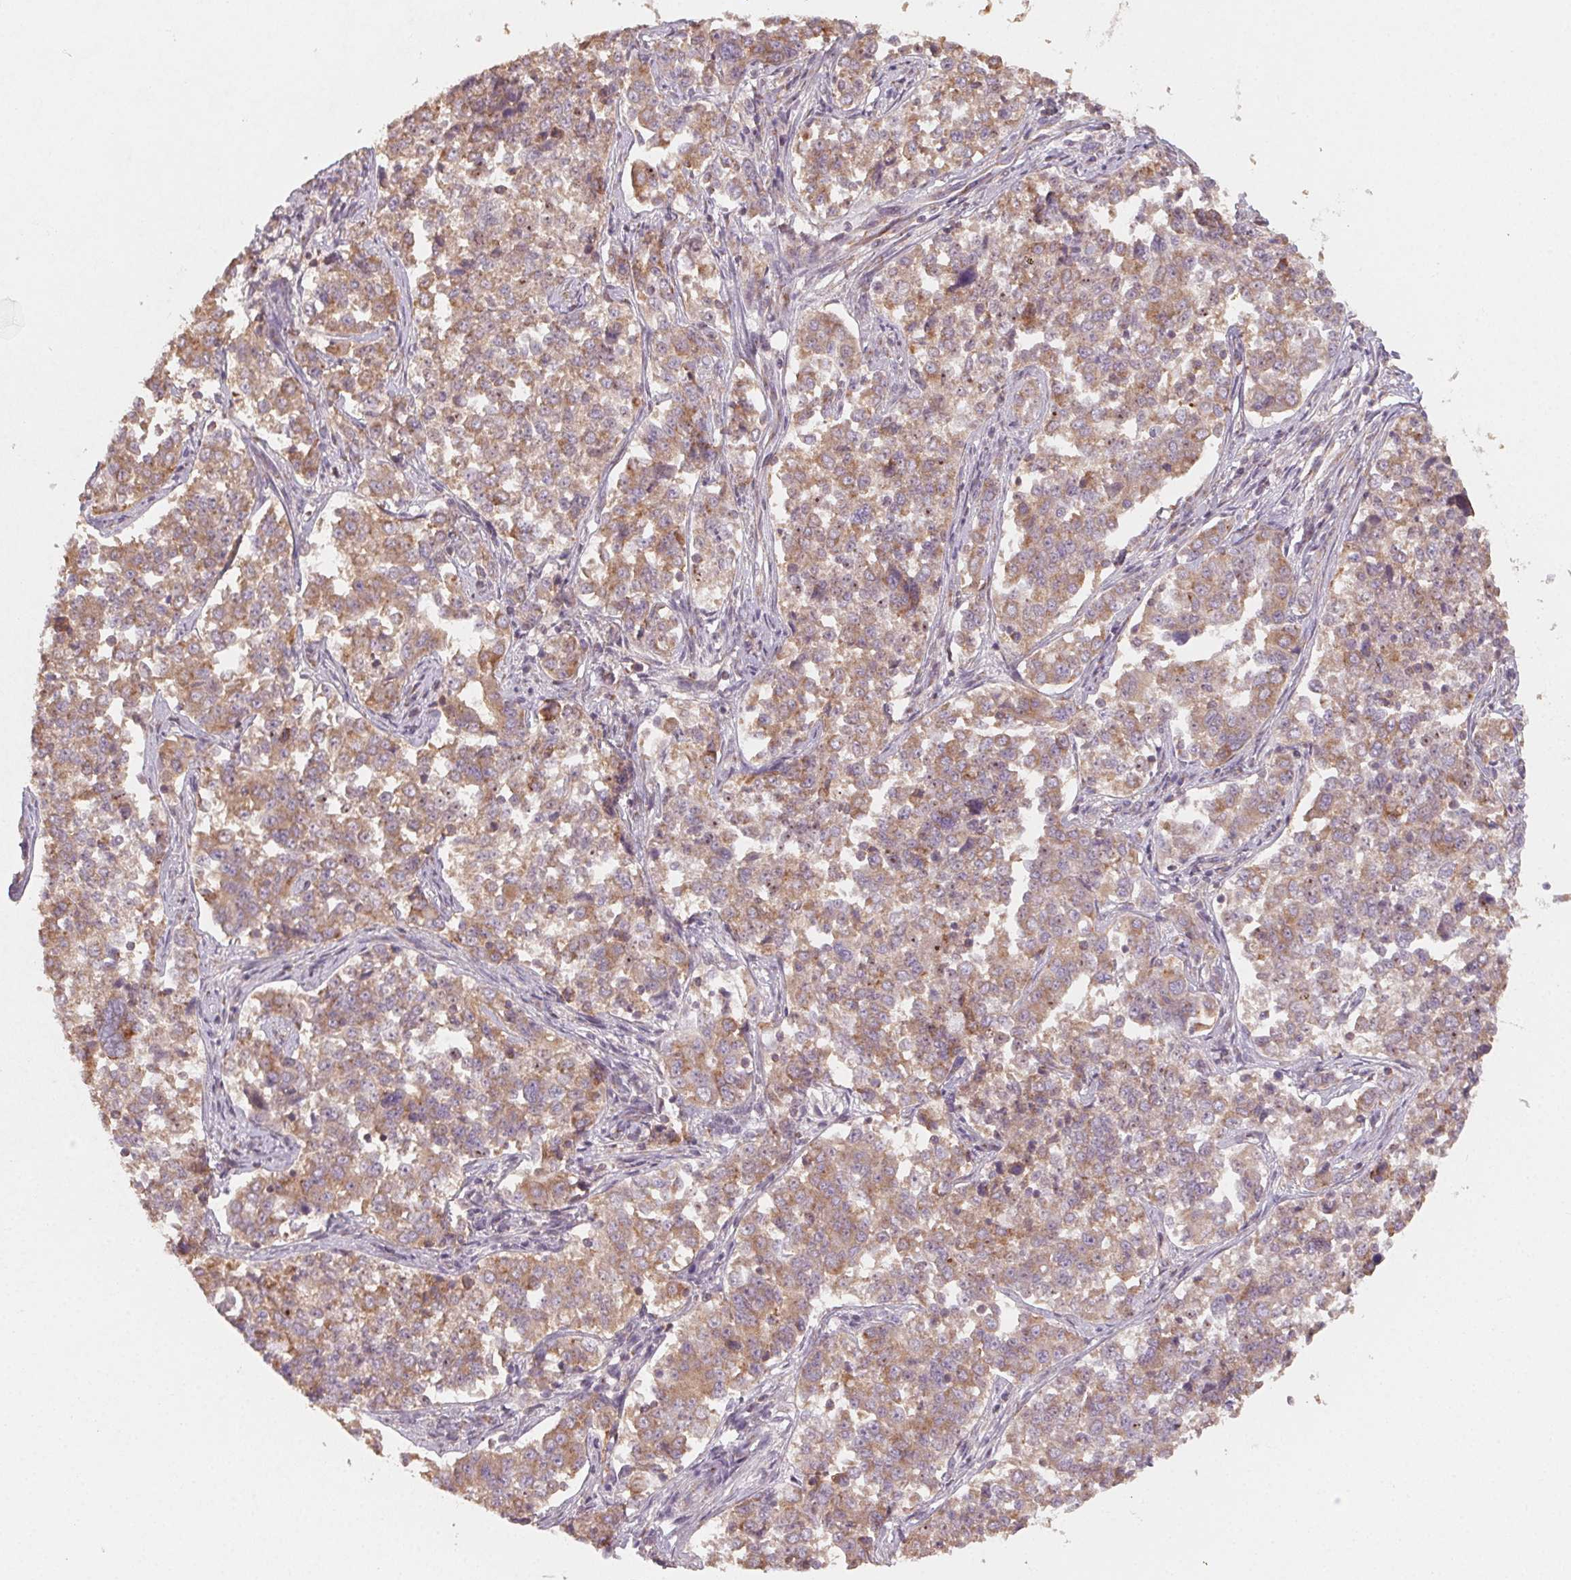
{"staining": {"intensity": "moderate", "quantity": ">75%", "location": "cytoplasmic/membranous"}, "tissue": "endometrial cancer", "cell_type": "Tumor cells", "image_type": "cancer", "snomed": [{"axis": "morphology", "description": "Adenocarcinoma, NOS"}, {"axis": "topography", "description": "Endometrium"}], "caption": "Immunohistochemical staining of endometrial cancer shows medium levels of moderate cytoplasmic/membranous protein staining in approximately >75% of tumor cells. The protein of interest is stained brown, and the nuclei are stained in blue (DAB (3,3'-diaminobenzidine) IHC with brightfield microscopy, high magnification).", "gene": "AP1S1", "patient": {"sex": "female", "age": 43}}